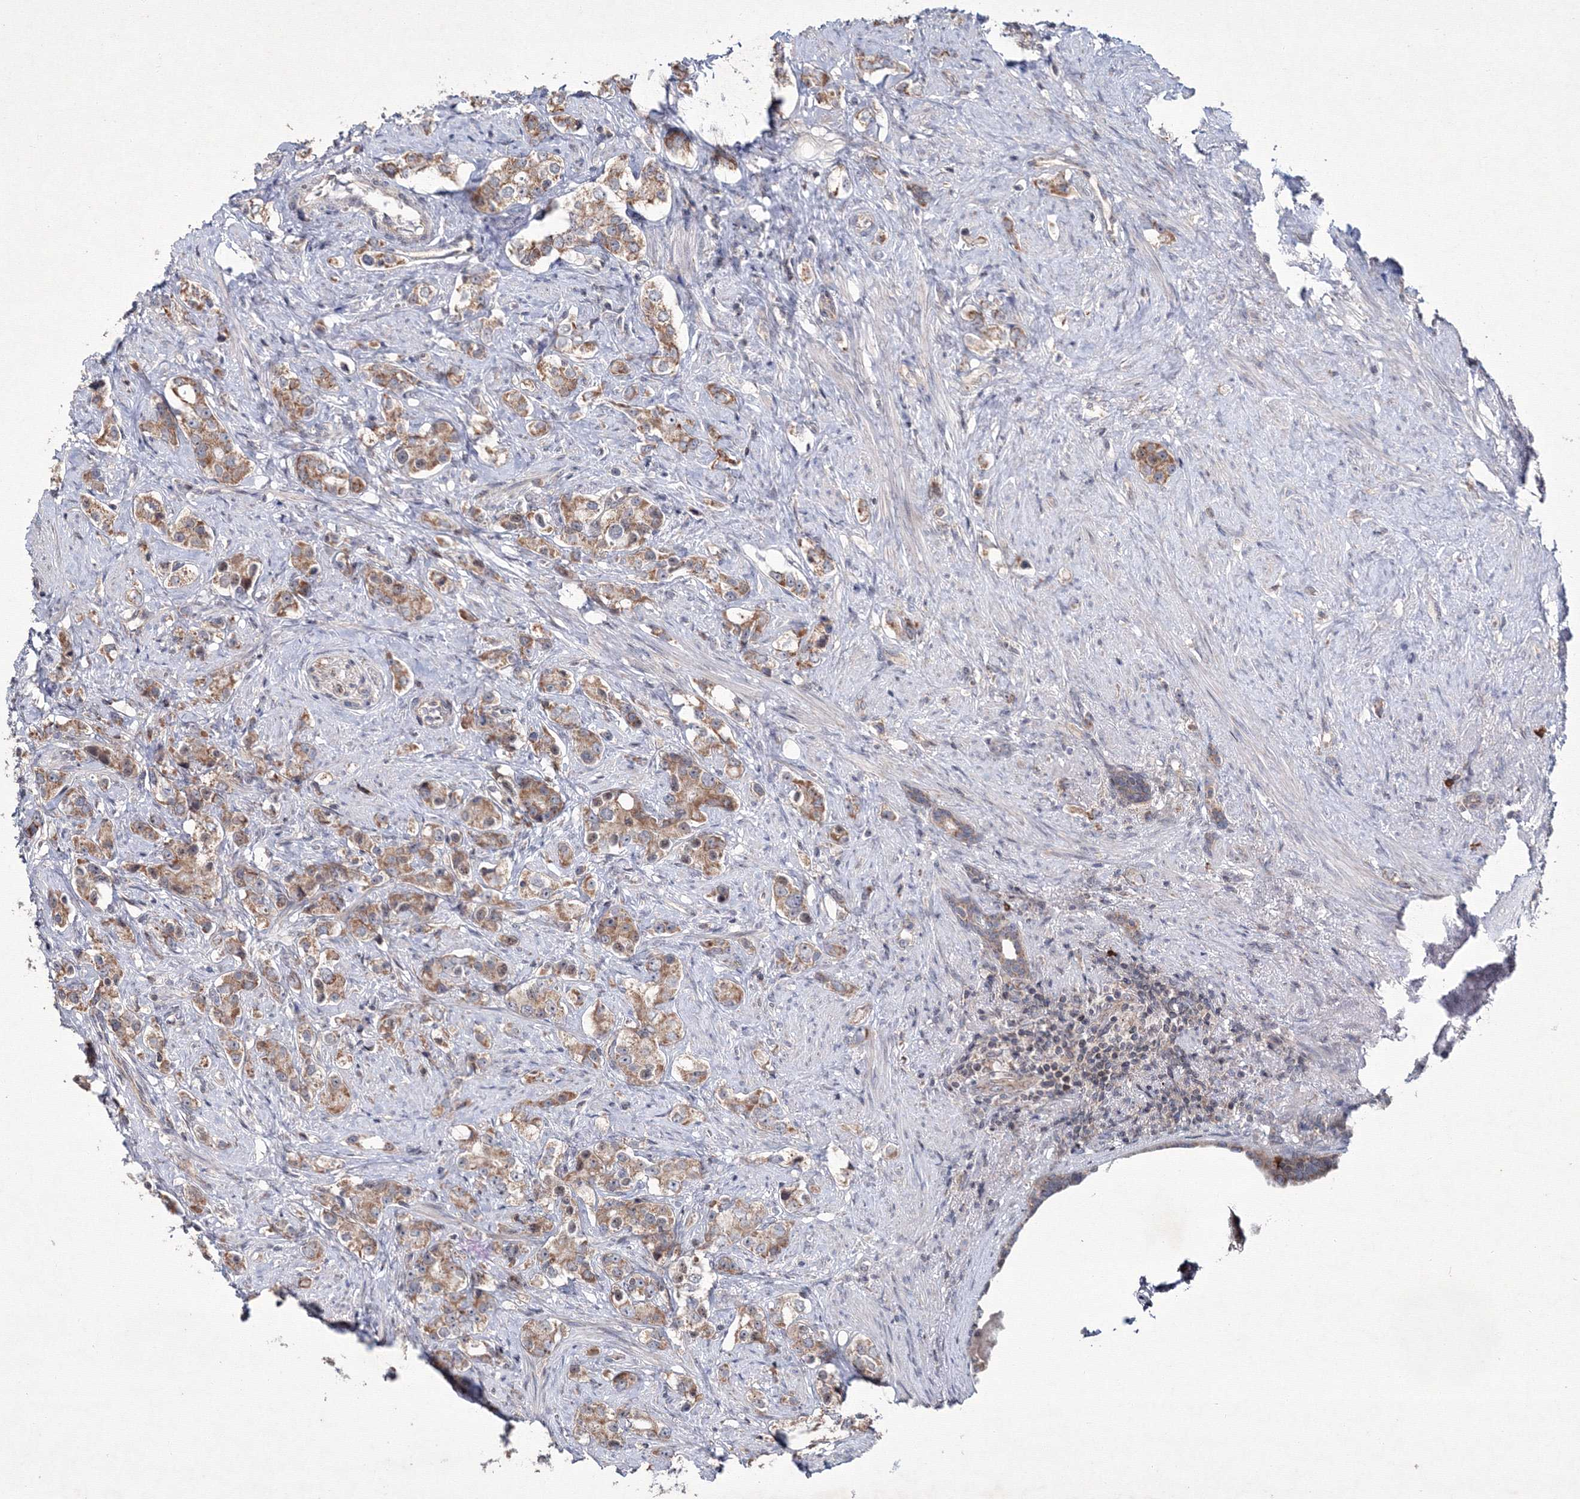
{"staining": {"intensity": "moderate", "quantity": ">75%", "location": "cytoplasmic/membranous"}, "tissue": "prostate cancer", "cell_type": "Tumor cells", "image_type": "cancer", "snomed": [{"axis": "morphology", "description": "Adenocarcinoma, High grade"}, {"axis": "topography", "description": "Prostate"}], "caption": "An immunohistochemistry (IHC) photomicrograph of tumor tissue is shown. Protein staining in brown highlights moderate cytoplasmic/membranous positivity in prostate cancer (adenocarcinoma (high-grade)) within tumor cells. Ihc stains the protein in brown and the nuclei are stained blue.", "gene": "MKRN2", "patient": {"sex": "male", "age": 63}}